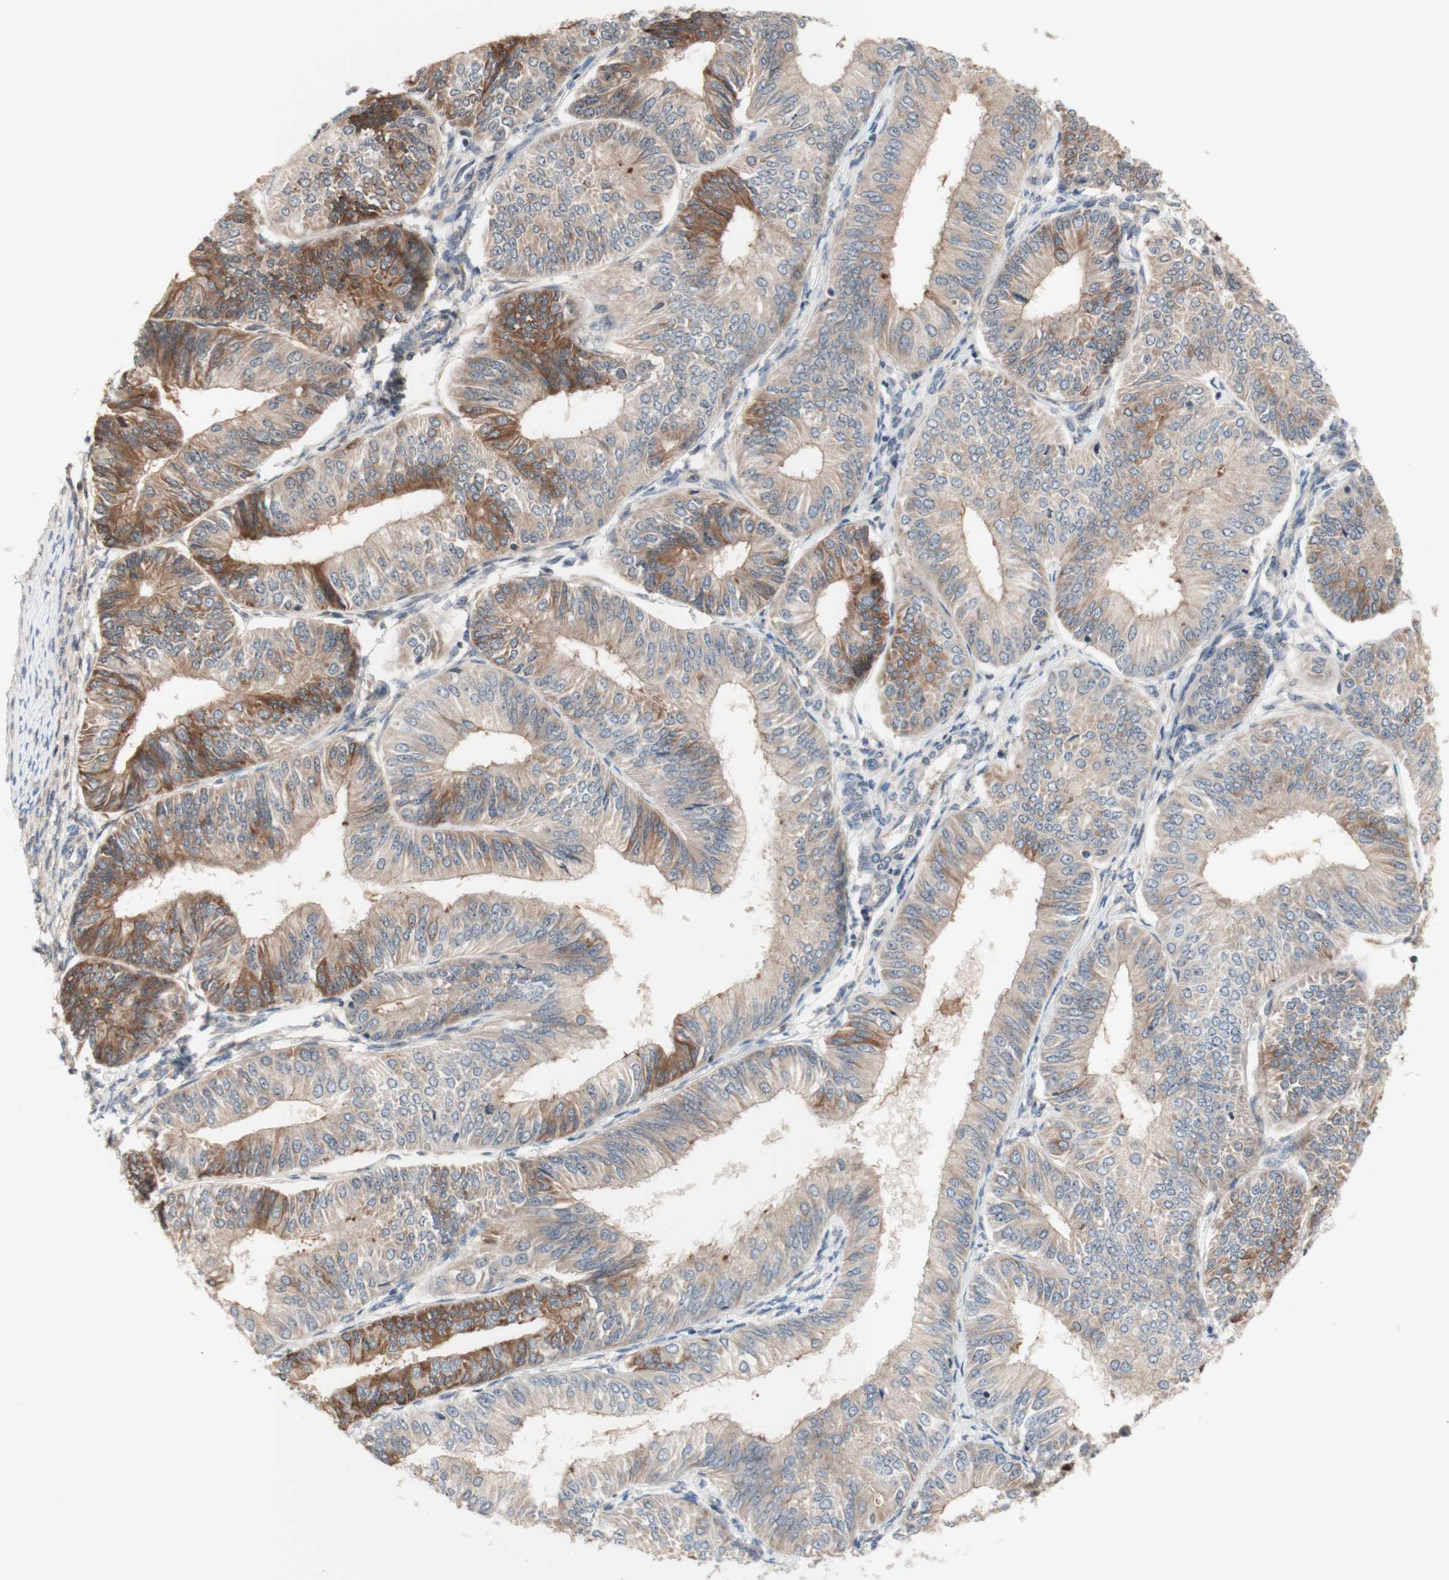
{"staining": {"intensity": "moderate", "quantity": "25%-75%", "location": "cytoplasmic/membranous"}, "tissue": "endometrial cancer", "cell_type": "Tumor cells", "image_type": "cancer", "snomed": [{"axis": "morphology", "description": "Adenocarcinoma, NOS"}, {"axis": "topography", "description": "Endometrium"}], "caption": "This image displays immunohistochemistry (IHC) staining of human endometrial cancer, with medium moderate cytoplasmic/membranous staining in about 25%-75% of tumor cells.", "gene": "CD55", "patient": {"sex": "female", "age": 58}}